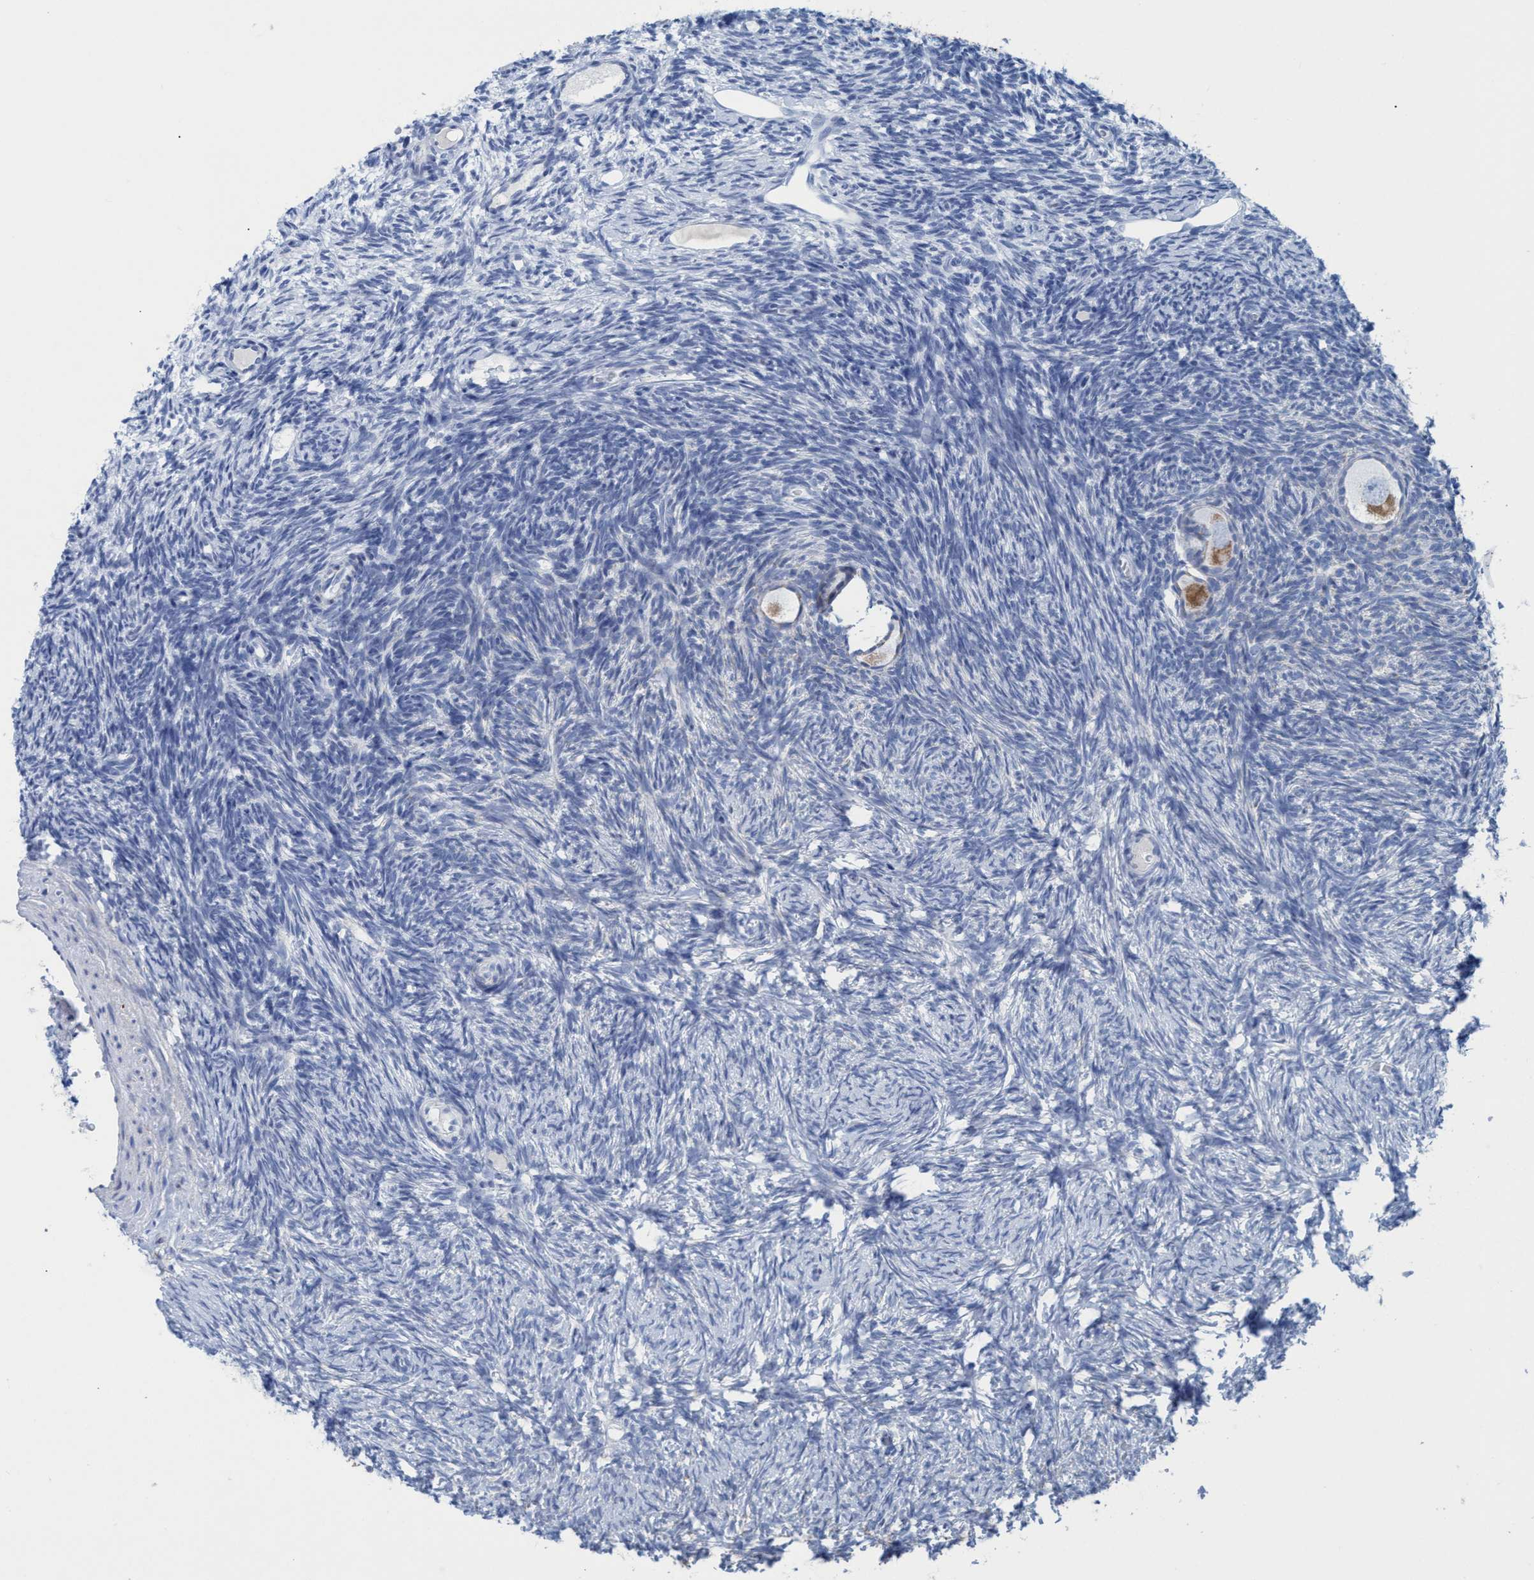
{"staining": {"intensity": "moderate", "quantity": "25%-75%", "location": "cytoplasmic/membranous"}, "tissue": "ovary", "cell_type": "Follicle cells", "image_type": "normal", "snomed": [{"axis": "morphology", "description": "Normal tissue, NOS"}, {"axis": "topography", "description": "Ovary"}], "caption": "Protein positivity by IHC demonstrates moderate cytoplasmic/membranous staining in about 25%-75% of follicle cells in normal ovary.", "gene": "GGA3", "patient": {"sex": "female", "age": 34}}